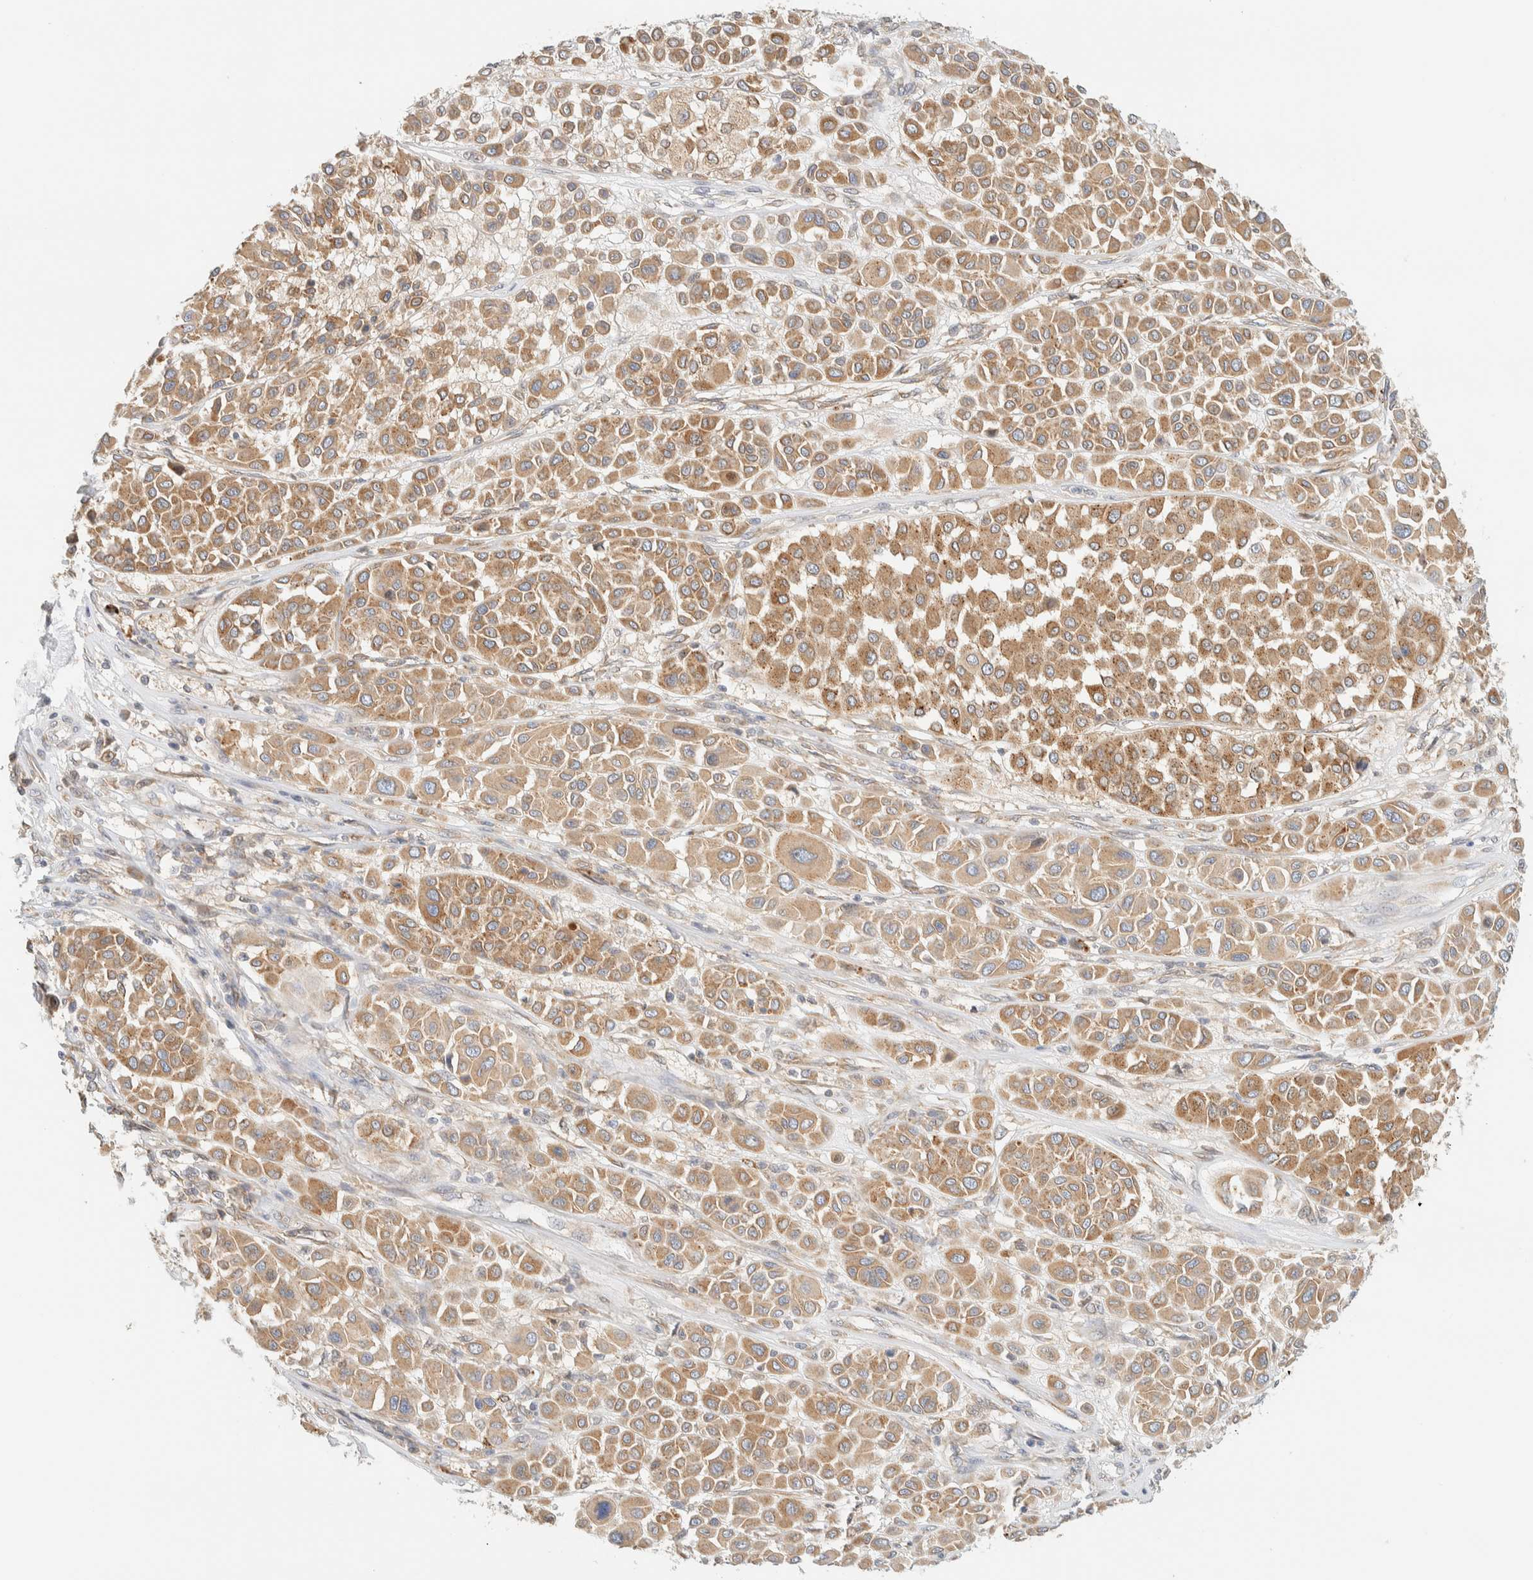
{"staining": {"intensity": "moderate", "quantity": ">75%", "location": "cytoplasmic/membranous"}, "tissue": "melanoma", "cell_type": "Tumor cells", "image_type": "cancer", "snomed": [{"axis": "morphology", "description": "Malignant melanoma, Metastatic site"}, {"axis": "topography", "description": "Soft tissue"}], "caption": "Malignant melanoma (metastatic site) tissue exhibits moderate cytoplasmic/membranous positivity in about >75% of tumor cells, visualized by immunohistochemistry.", "gene": "NT5C", "patient": {"sex": "male", "age": 41}}